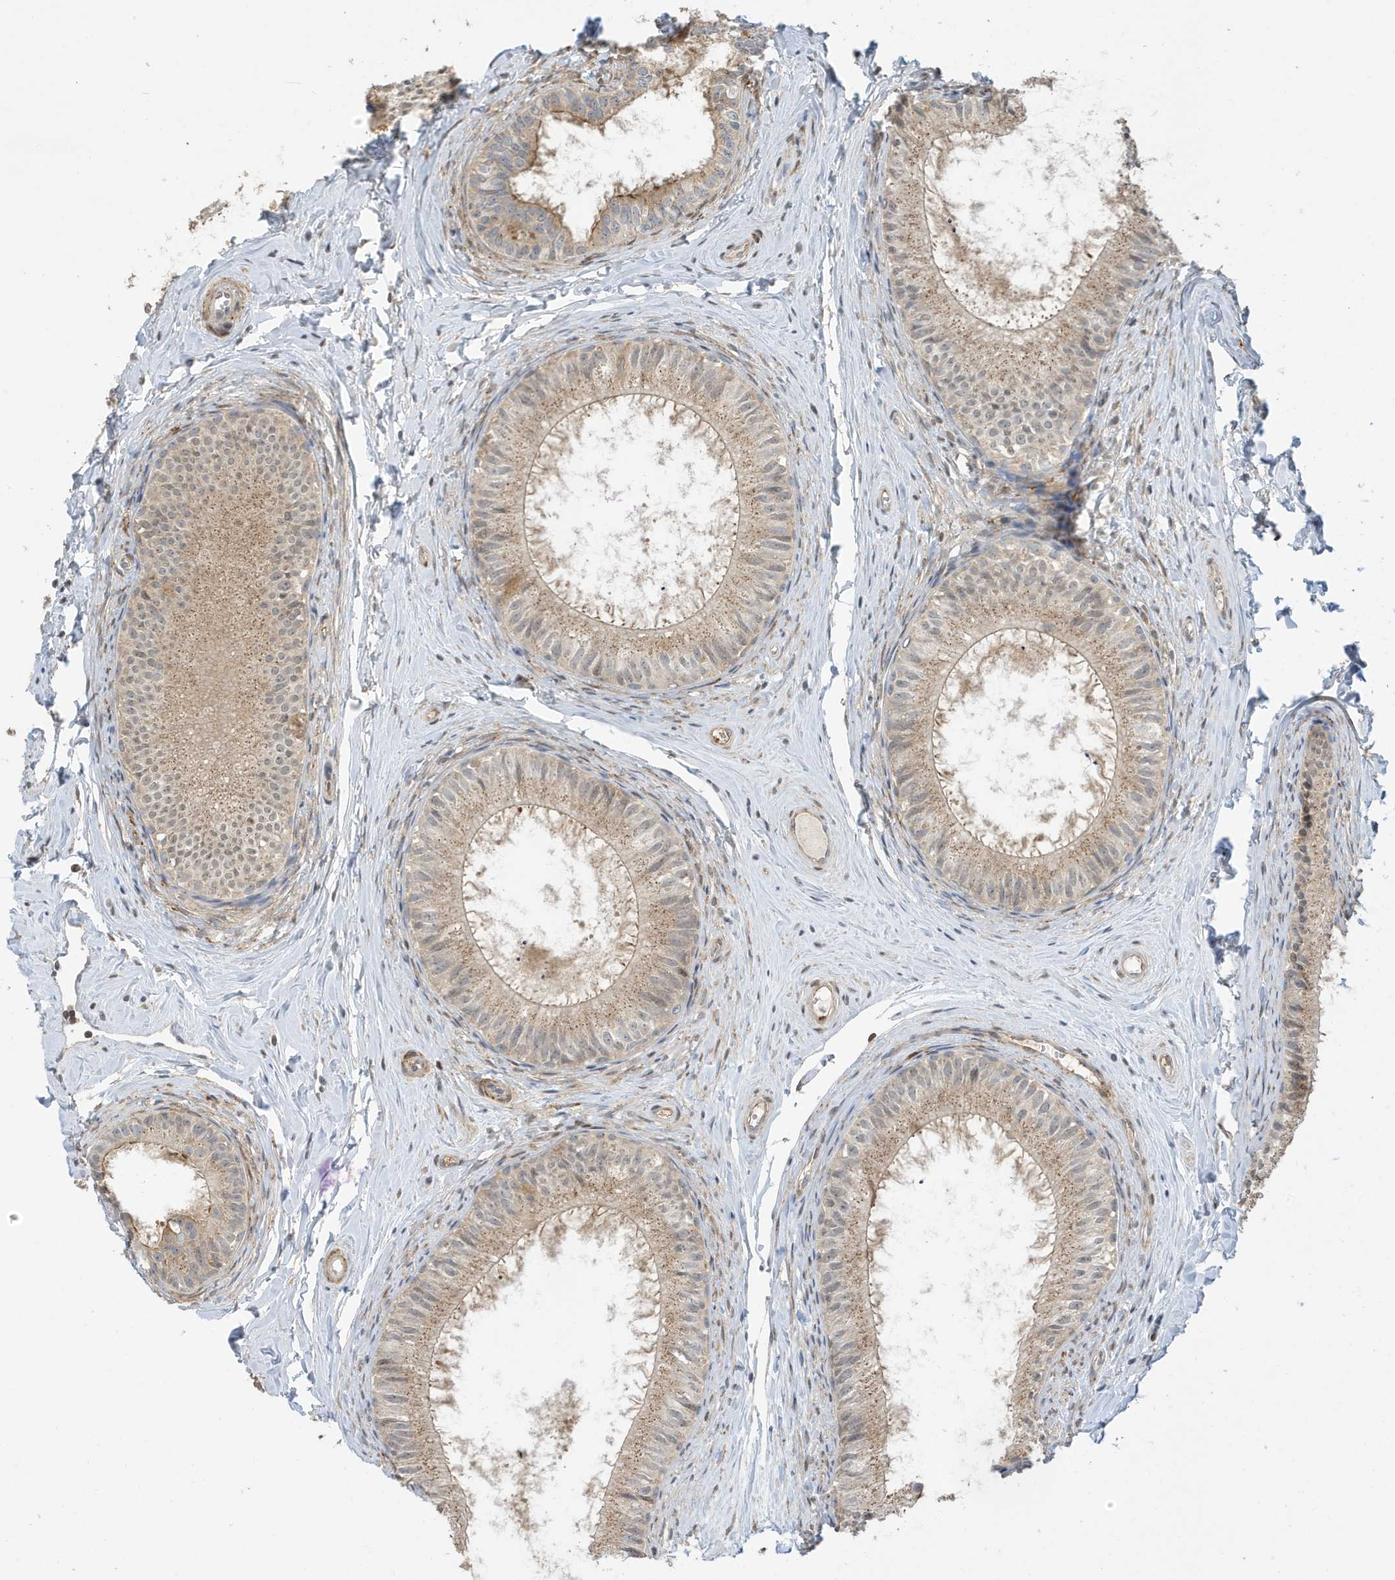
{"staining": {"intensity": "moderate", "quantity": "25%-75%", "location": "cytoplasmic/membranous"}, "tissue": "epididymis", "cell_type": "Glandular cells", "image_type": "normal", "snomed": [{"axis": "morphology", "description": "Normal tissue, NOS"}, {"axis": "topography", "description": "Epididymis"}], "caption": "Epididymis stained for a protein shows moderate cytoplasmic/membranous positivity in glandular cells. The protein is shown in brown color, while the nuclei are stained blue.", "gene": "TAB3", "patient": {"sex": "male", "age": 34}}